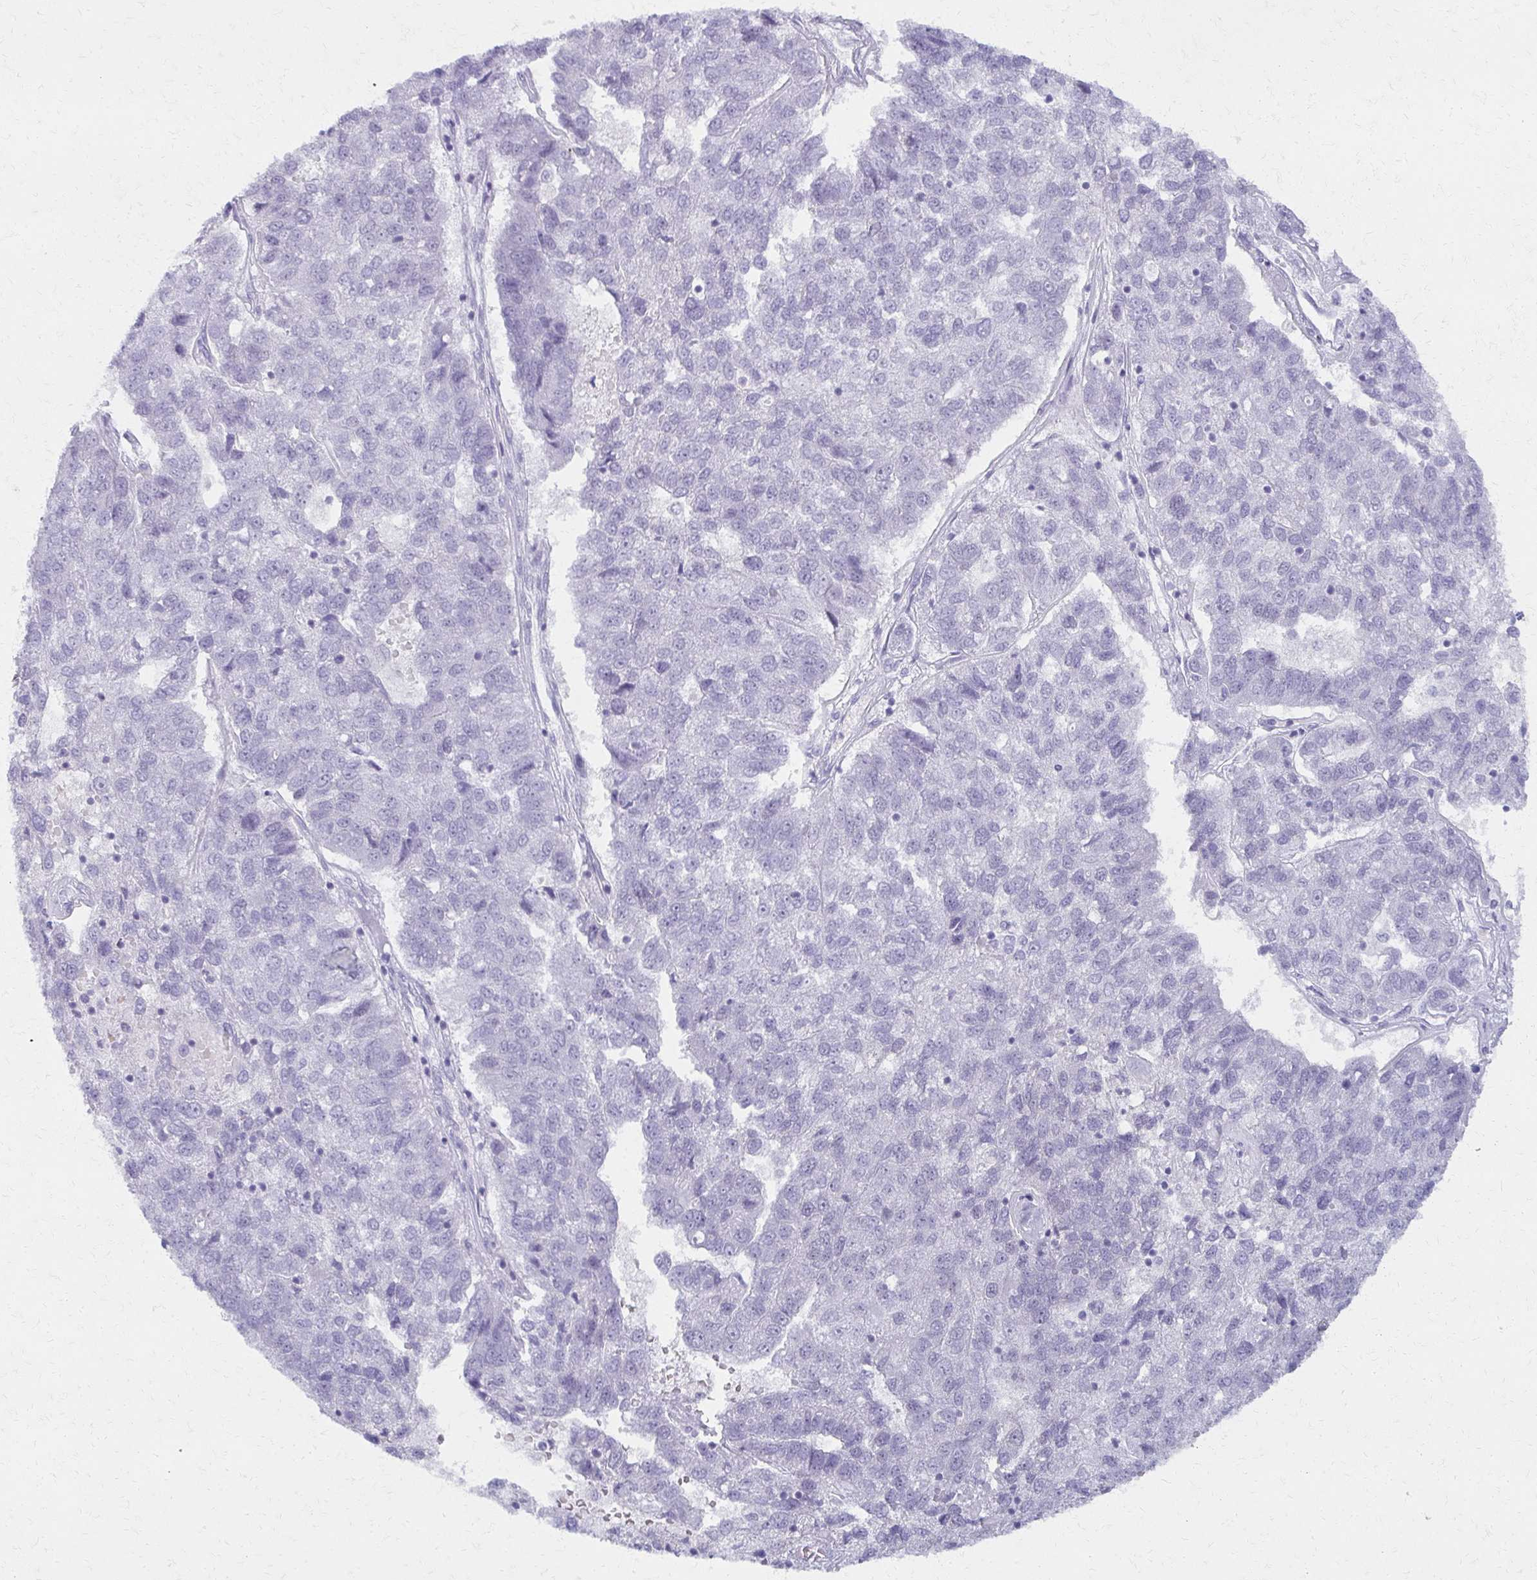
{"staining": {"intensity": "negative", "quantity": "none", "location": "none"}, "tissue": "pancreatic cancer", "cell_type": "Tumor cells", "image_type": "cancer", "snomed": [{"axis": "morphology", "description": "Adenocarcinoma, NOS"}, {"axis": "topography", "description": "Pancreas"}], "caption": "Tumor cells are negative for brown protein staining in pancreatic cancer. (Brightfield microscopy of DAB immunohistochemistry (IHC) at high magnification).", "gene": "MORC4", "patient": {"sex": "female", "age": 61}}